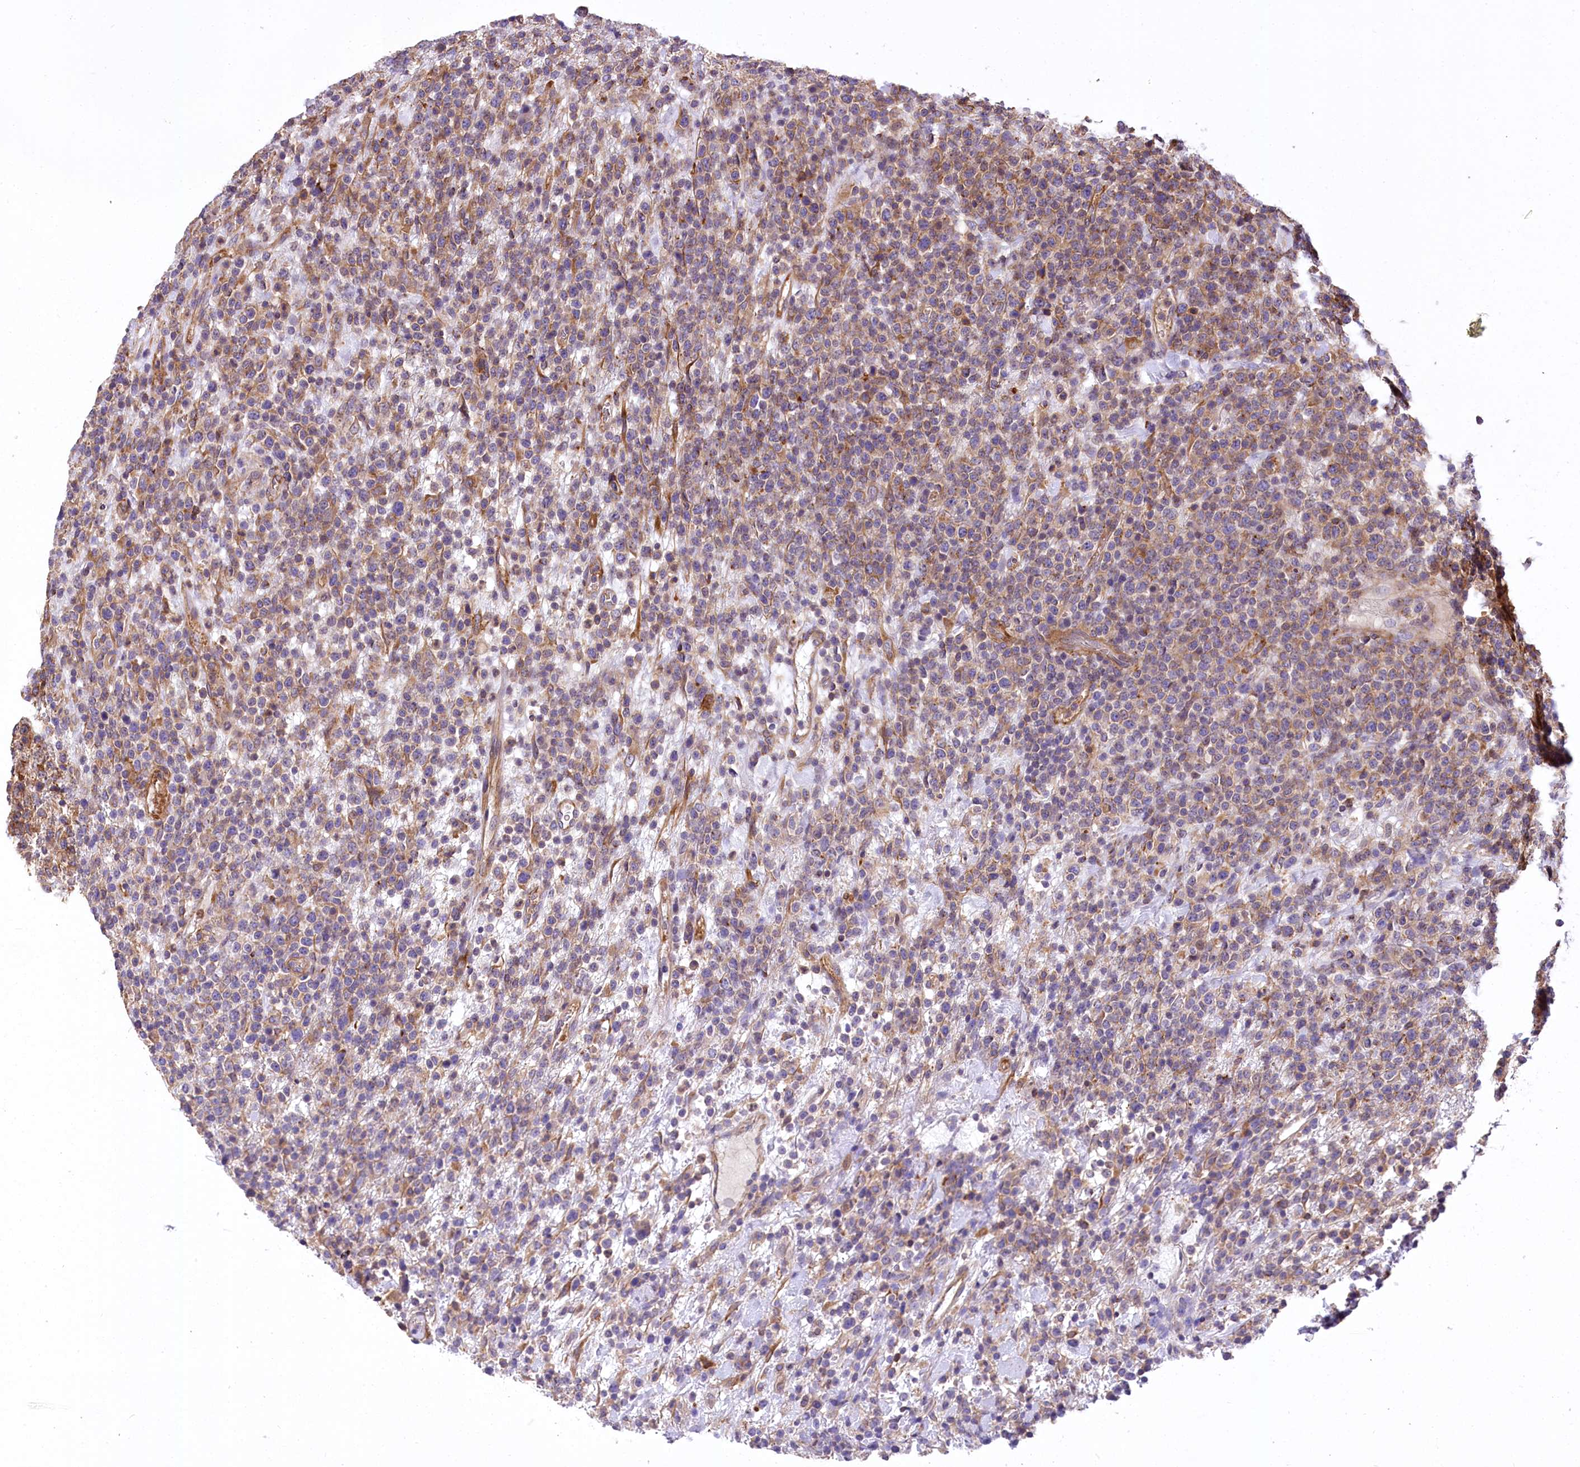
{"staining": {"intensity": "weak", "quantity": "25%-75%", "location": "cytoplasmic/membranous"}, "tissue": "lymphoma", "cell_type": "Tumor cells", "image_type": "cancer", "snomed": [{"axis": "morphology", "description": "Malignant lymphoma, non-Hodgkin's type, High grade"}, {"axis": "topography", "description": "Colon"}], "caption": "Immunohistochemistry of human lymphoma shows low levels of weak cytoplasmic/membranous positivity in about 25%-75% of tumor cells.", "gene": "DPP3", "patient": {"sex": "female", "age": 53}}